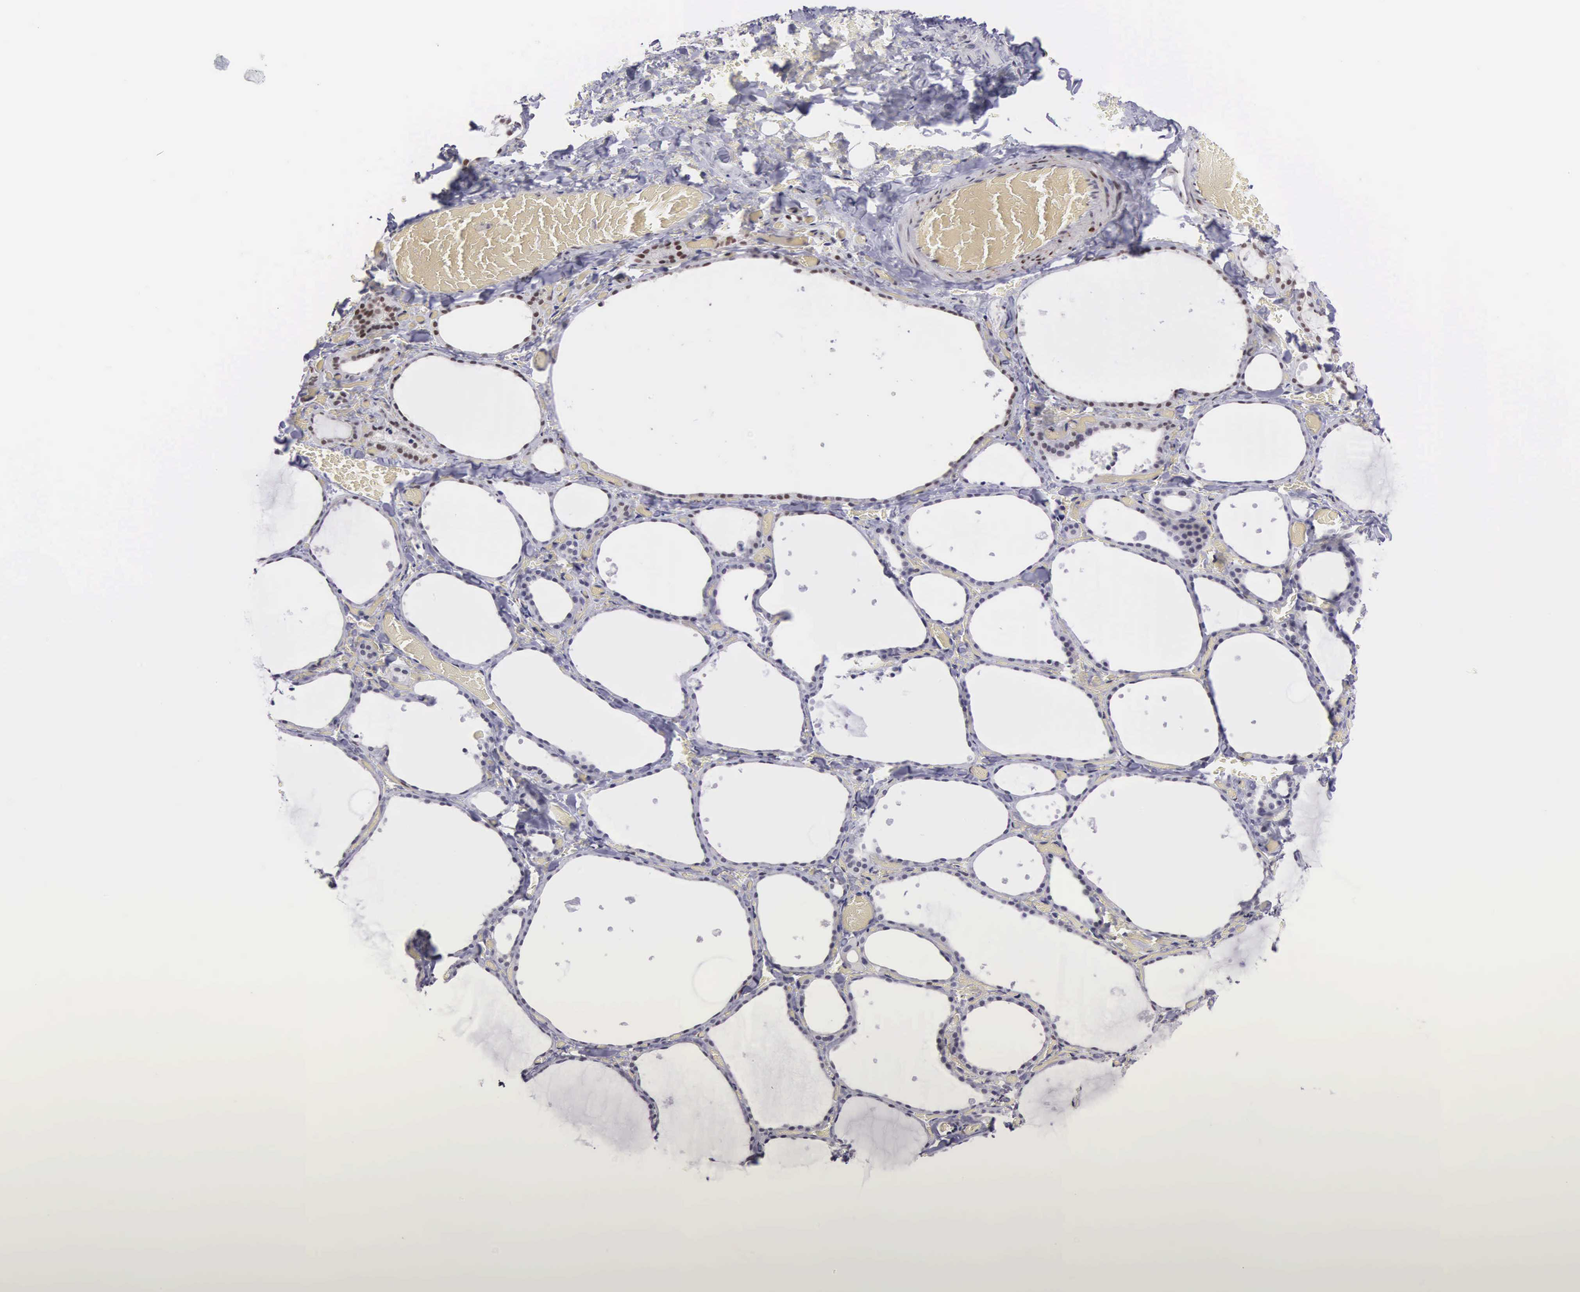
{"staining": {"intensity": "moderate", "quantity": ">75%", "location": "nuclear"}, "tissue": "thyroid gland", "cell_type": "Glandular cells", "image_type": "normal", "snomed": [{"axis": "morphology", "description": "Normal tissue, NOS"}, {"axis": "topography", "description": "Thyroid gland"}], "caption": "Immunohistochemical staining of normal human thyroid gland demonstrates moderate nuclear protein expression in about >75% of glandular cells. (Stains: DAB (3,3'-diaminobenzidine) in brown, nuclei in blue, Microscopy: brightfield microscopy at high magnification).", "gene": "ETV6", "patient": {"sex": "male", "age": 34}}